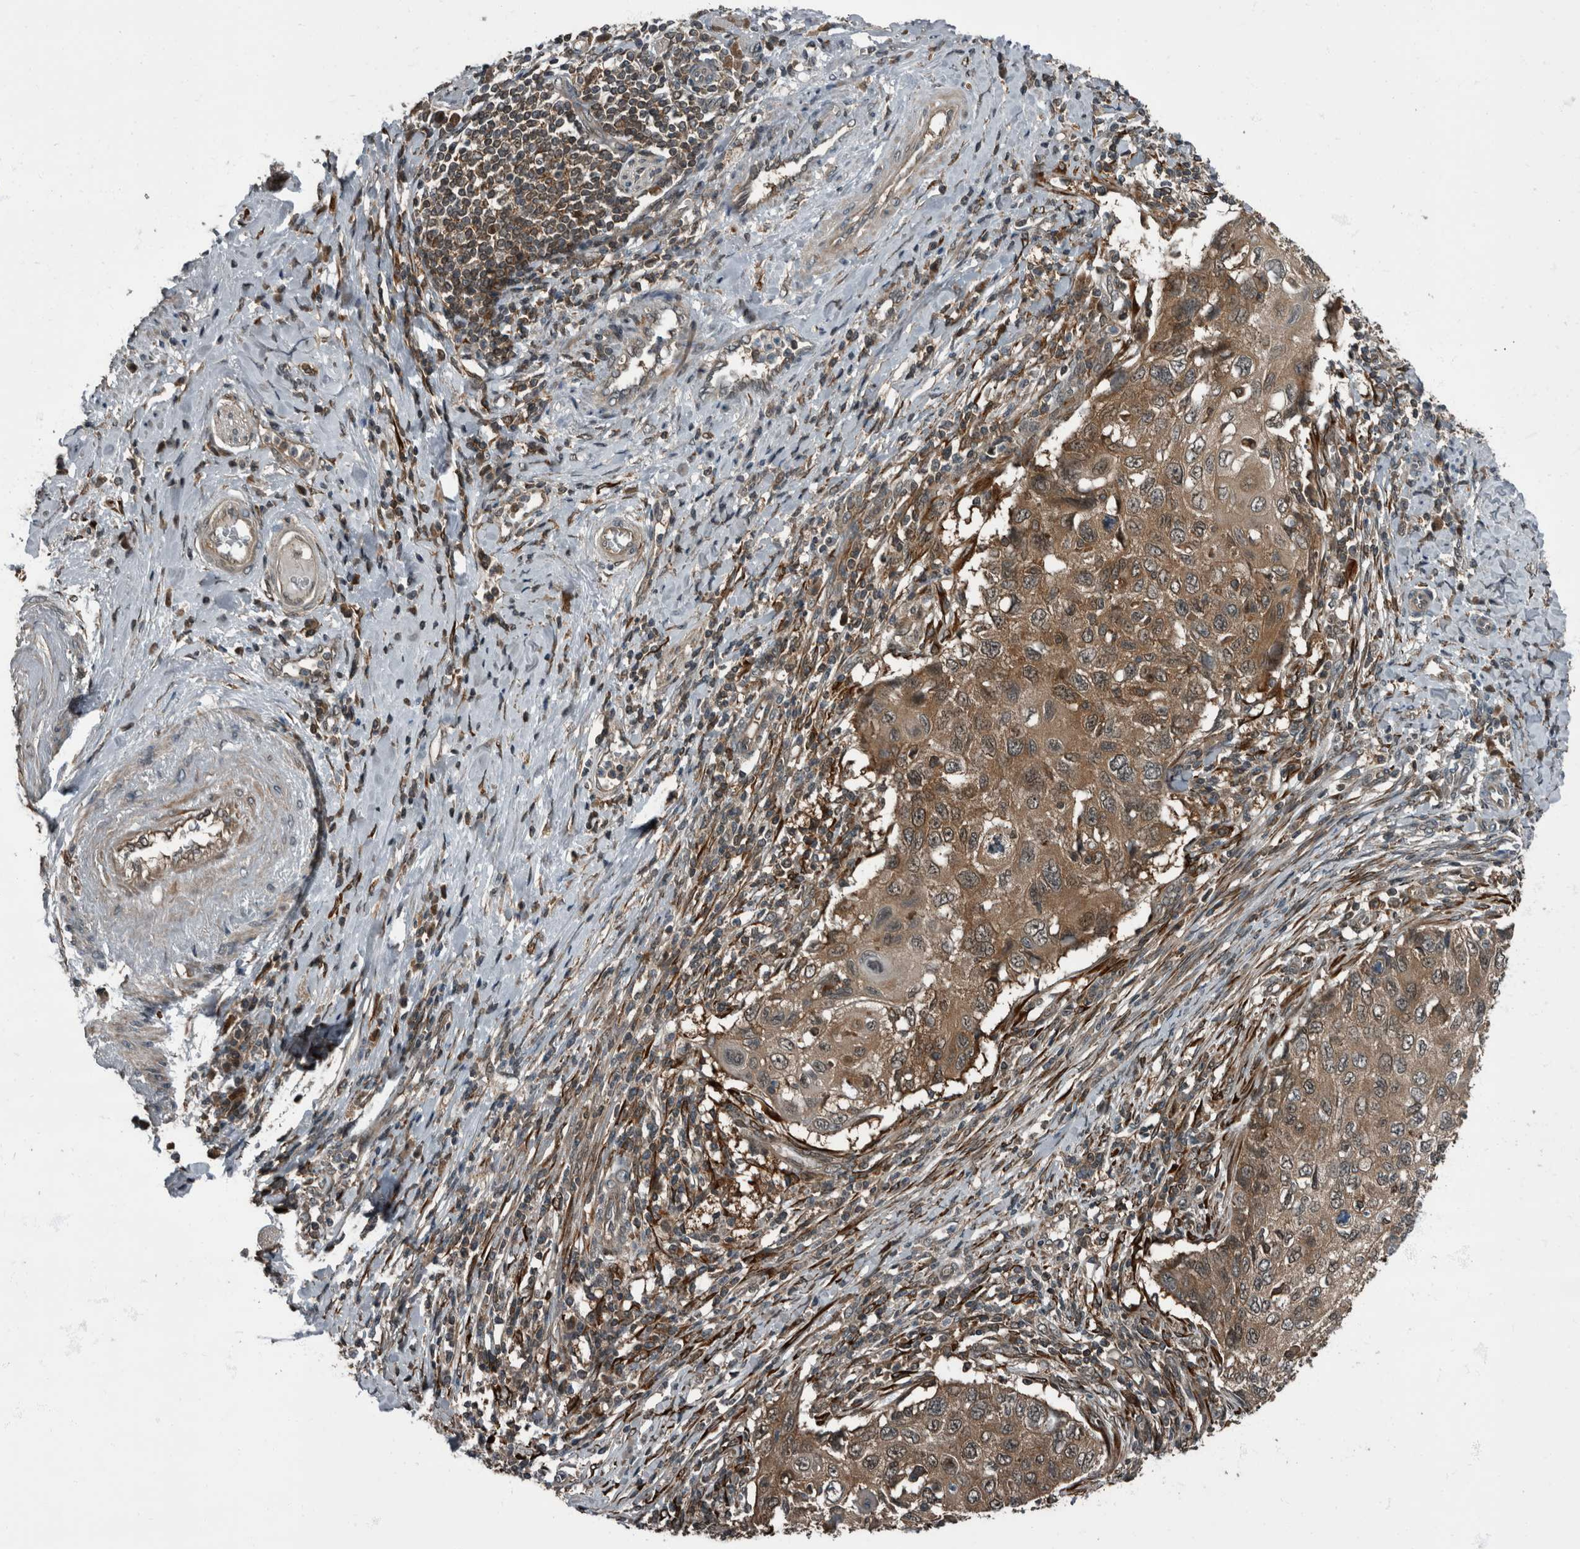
{"staining": {"intensity": "moderate", "quantity": ">75%", "location": "cytoplasmic/membranous"}, "tissue": "cervical cancer", "cell_type": "Tumor cells", "image_type": "cancer", "snomed": [{"axis": "morphology", "description": "Squamous cell carcinoma, NOS"}, {"axis": "topography", "description": "Cervix"}], "caption": "Immunohistochemical staining of human squamous cell carcinoma (cervical) exhibits medium levels of moderate cytoplasmic/membranous staining in about >75% of tumor cells.", "gene": "RABGGTB", "patient": {"sex": "female", "age": 70}}